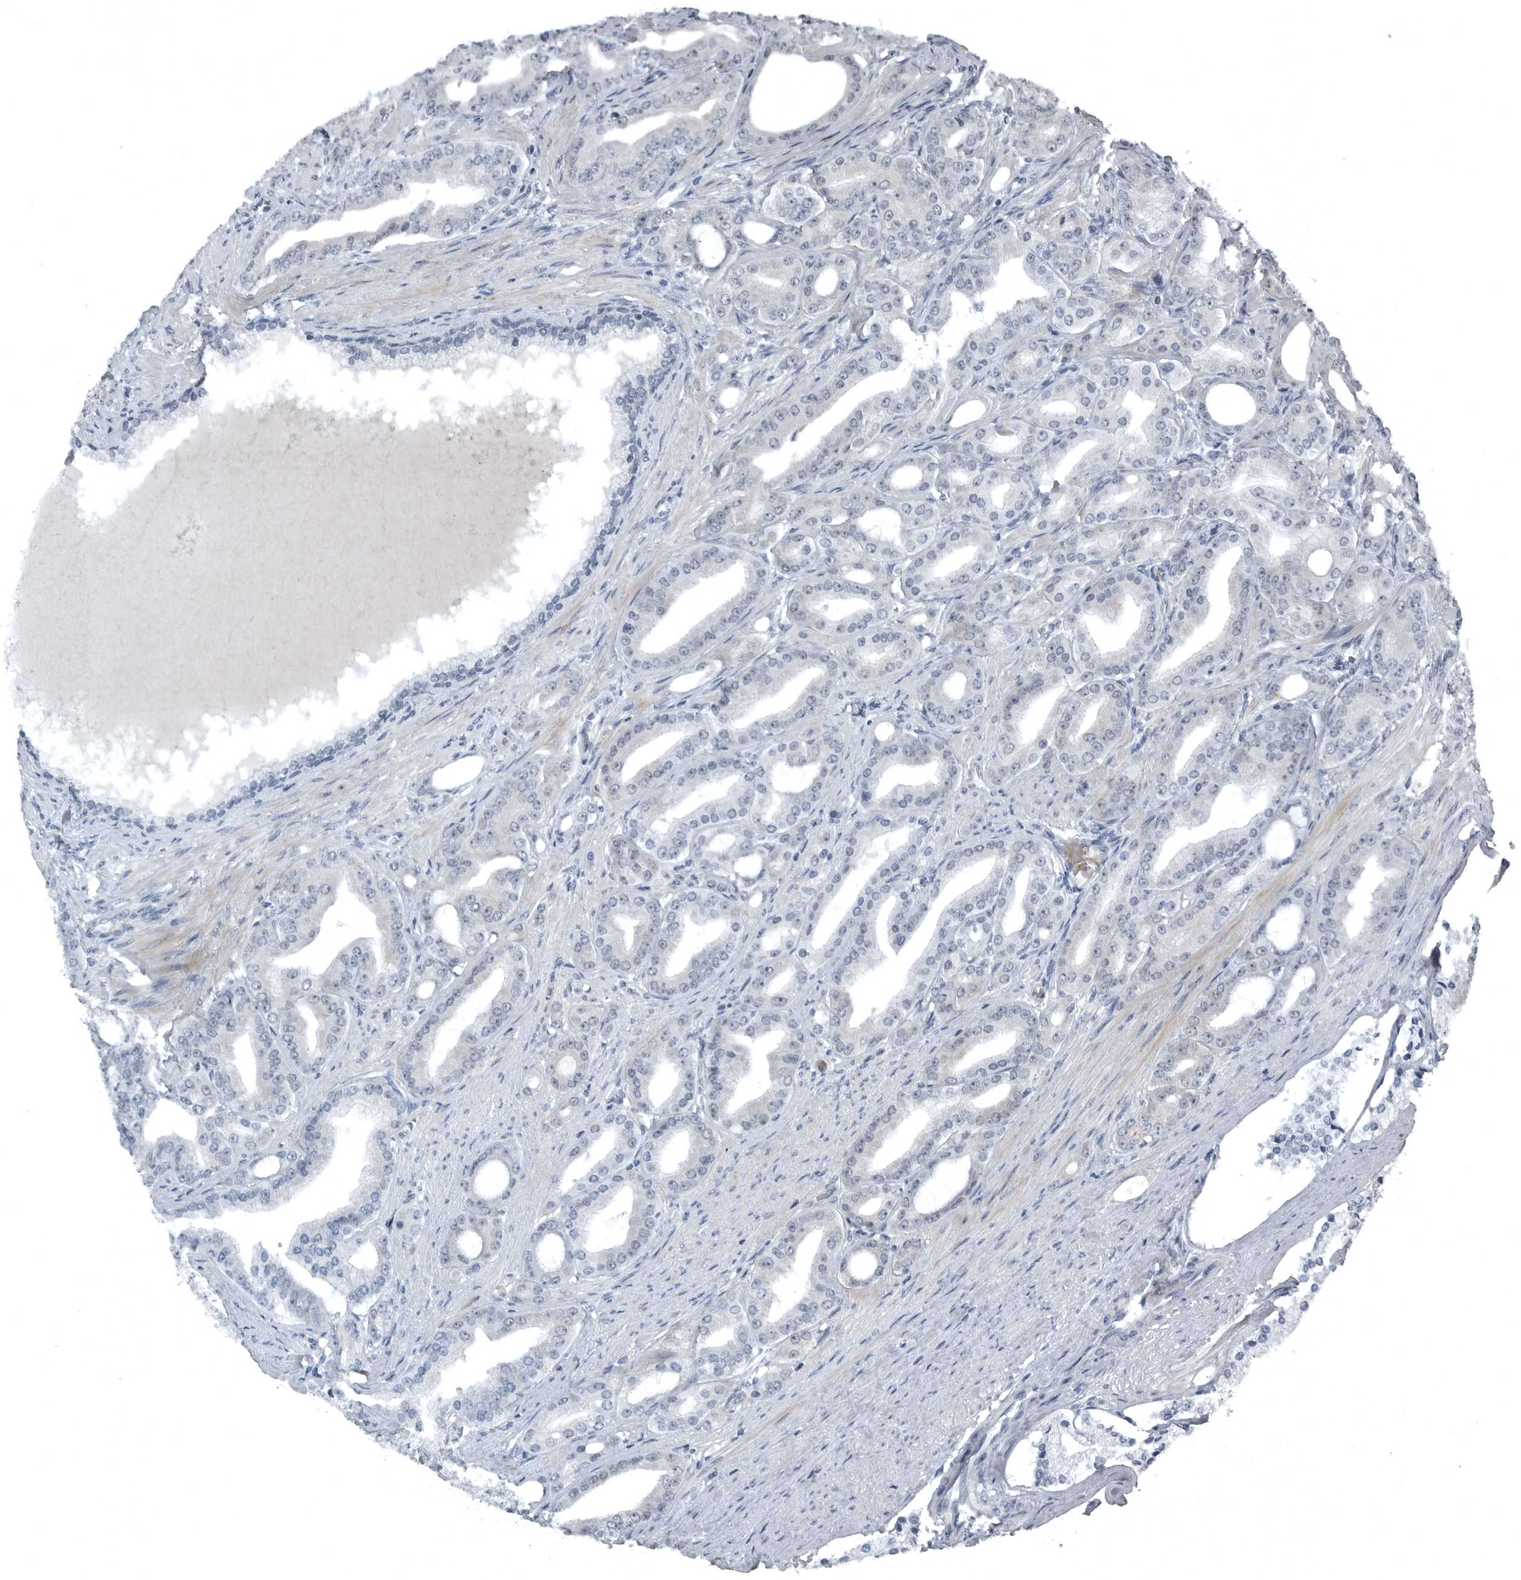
{"staining": {"intensity": "negative", "quantity": "none", "location": "none"}, "tissue": "prostate cancer", "cell_type": "Tumor cells", "image_type": "cancer", "snomed": [{"axis": "morphology", "description": "Adenocarcinoma, High grade"}, {"axis": "topography", "description": "Prostate"}], "caption": "DAB immunohistochemical staining of prostate cancer (high-grade adenocarcinoma) demonstrates no significant staining in tumor cells. (Immunohistochemistry (ihc), brightfield microscopy, high magnification).", "gene": "GAK", "patient": {"sex": "male", "age": 60}}